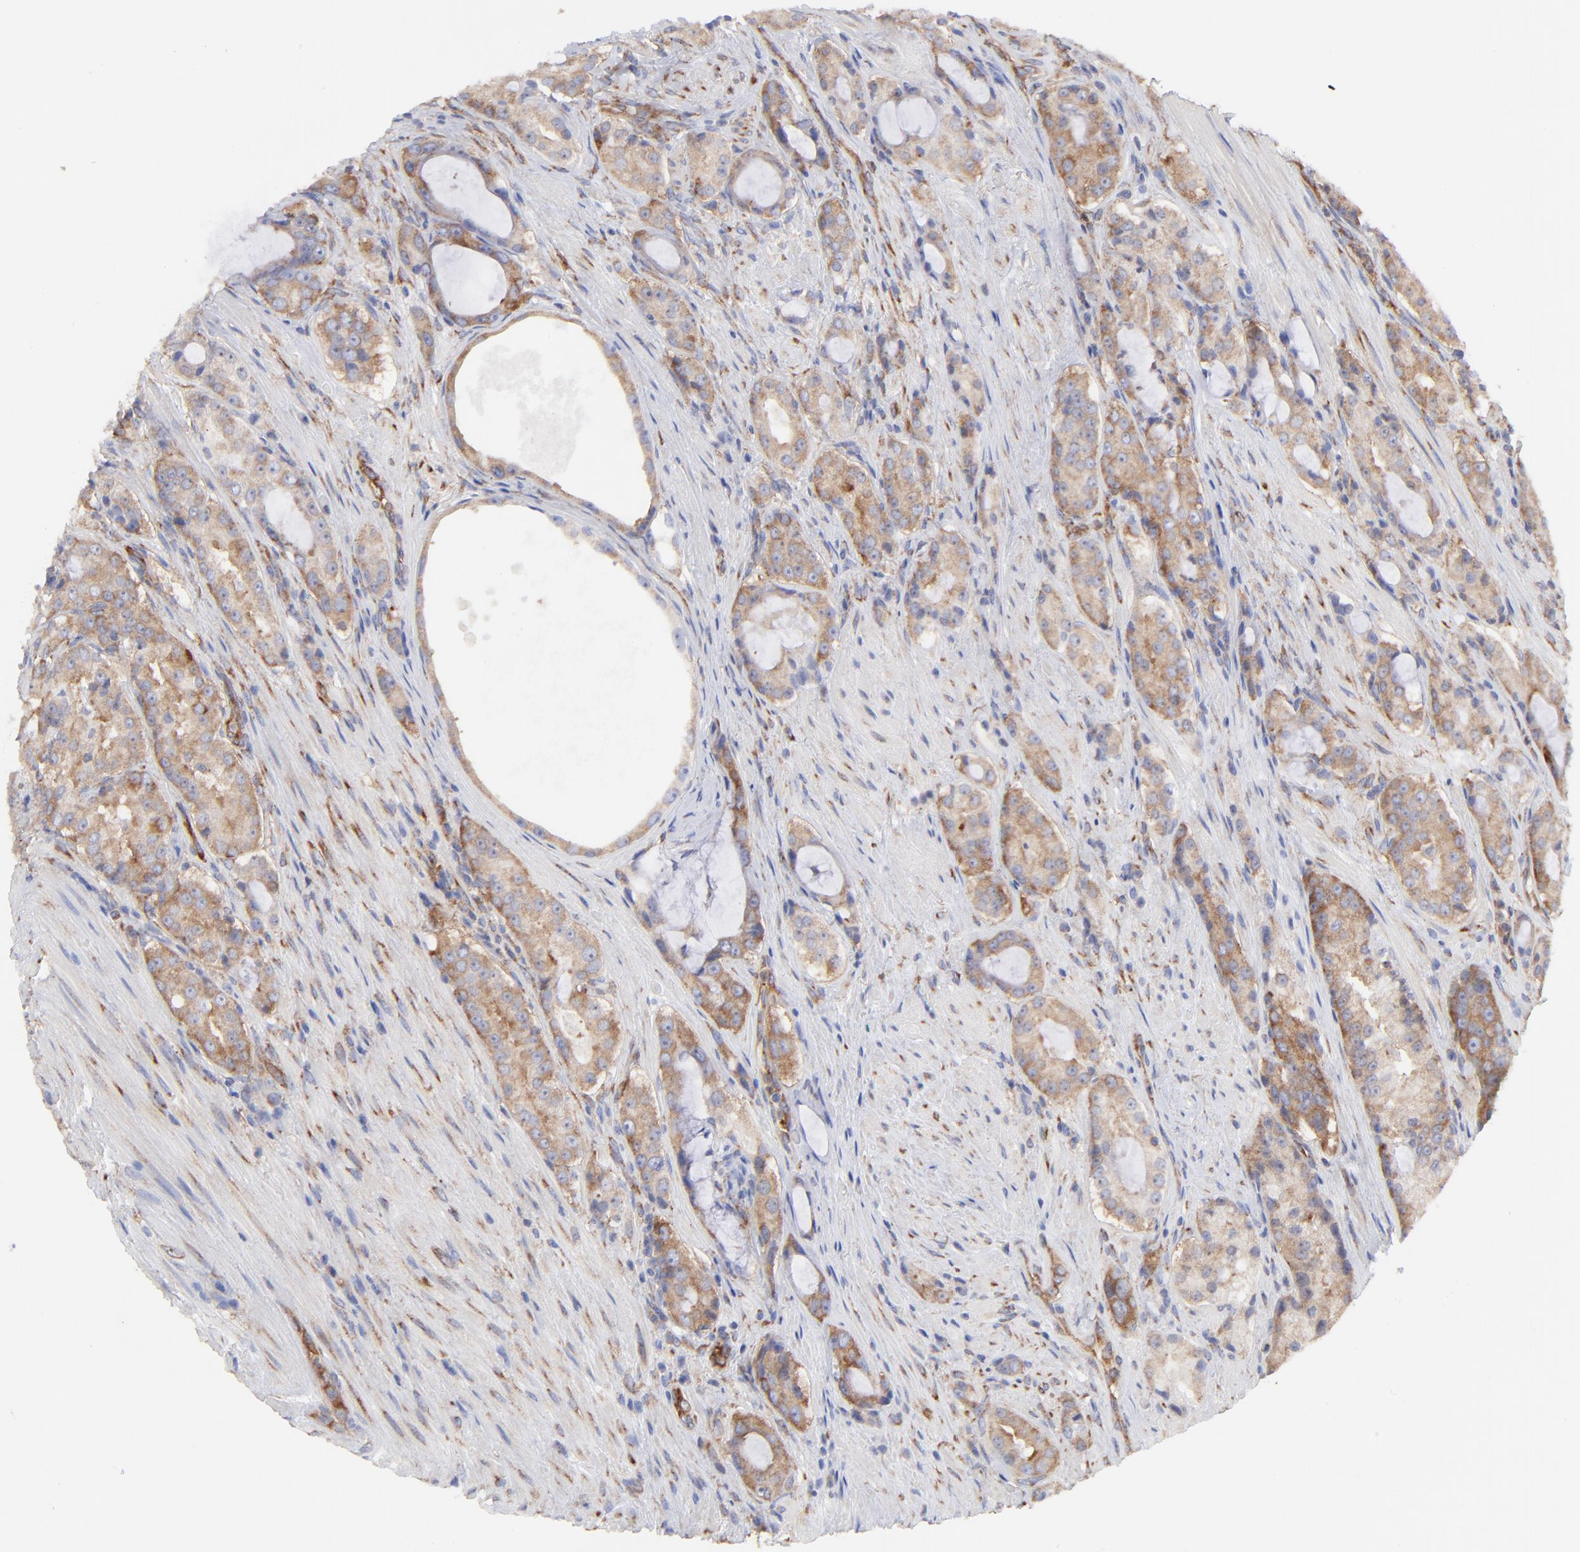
{"staining": {"intensity": "moderate", "quantity": ">75%", "location": "cytoplasmic/membranous"}, "tissue": "prostate cancer", "cell_type": "Tumor cells", "image_type": "cancer", "snomed": [{"axis": "morphology", "description": "Adenocarcinoma, High grade"}, {"axis": "topography", "description": "Prostate"}], "caption": "Prostate adenocarcinoma (high-grade) was stained to show a protein in brown. There is medium levels of moderate cytoplasmic/membranous expression in approximately >75% of tumor cells. (brown staining indicates protein expression, while blue staining denotes nuclei).", "gene": "EIF2AK2", "patient": {"sex": "male", "age": 72}}